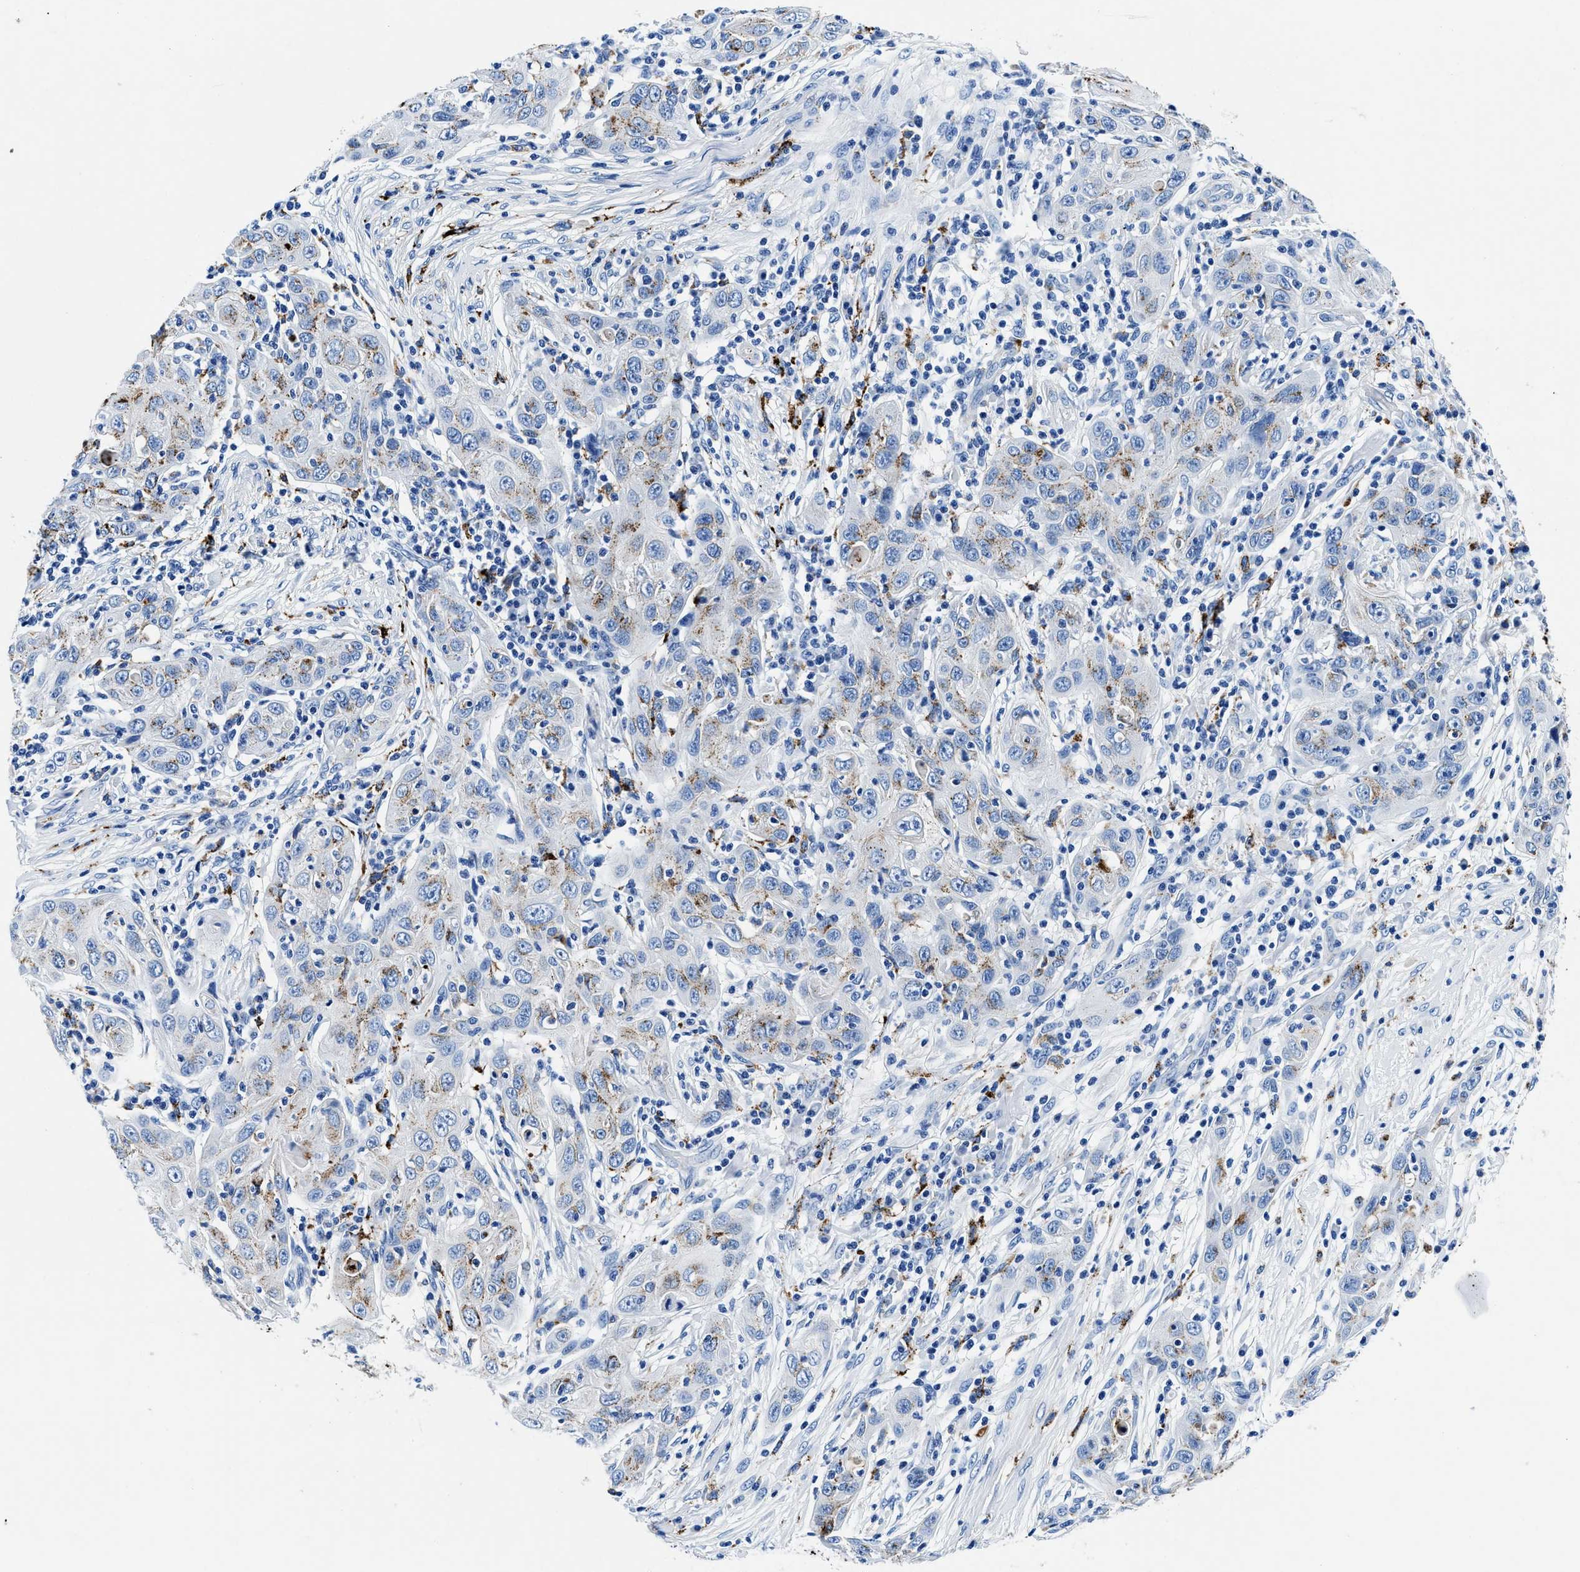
{"staining": {"intensity": "weak", "quantity": "<25%", "location": "cytoplasmic/membranous"}, "tissue": "skin cancer", "cell_type": "Tumor cells", "image_type": "cancer", "snomed": [{"axis": "morphology", "description": "Squamous cell carcinoma, NOS"}, {"axis": "topography", "description": "Skin"}], "caption": "High magnification brightfield microscopy of skin cancer stained with DAB (brown) and counterstained with hematoxylin (blue): tumor cells show no significant positivity.", "gene": "OR14K1", "patient": {"sex": "female", "age": 88}}